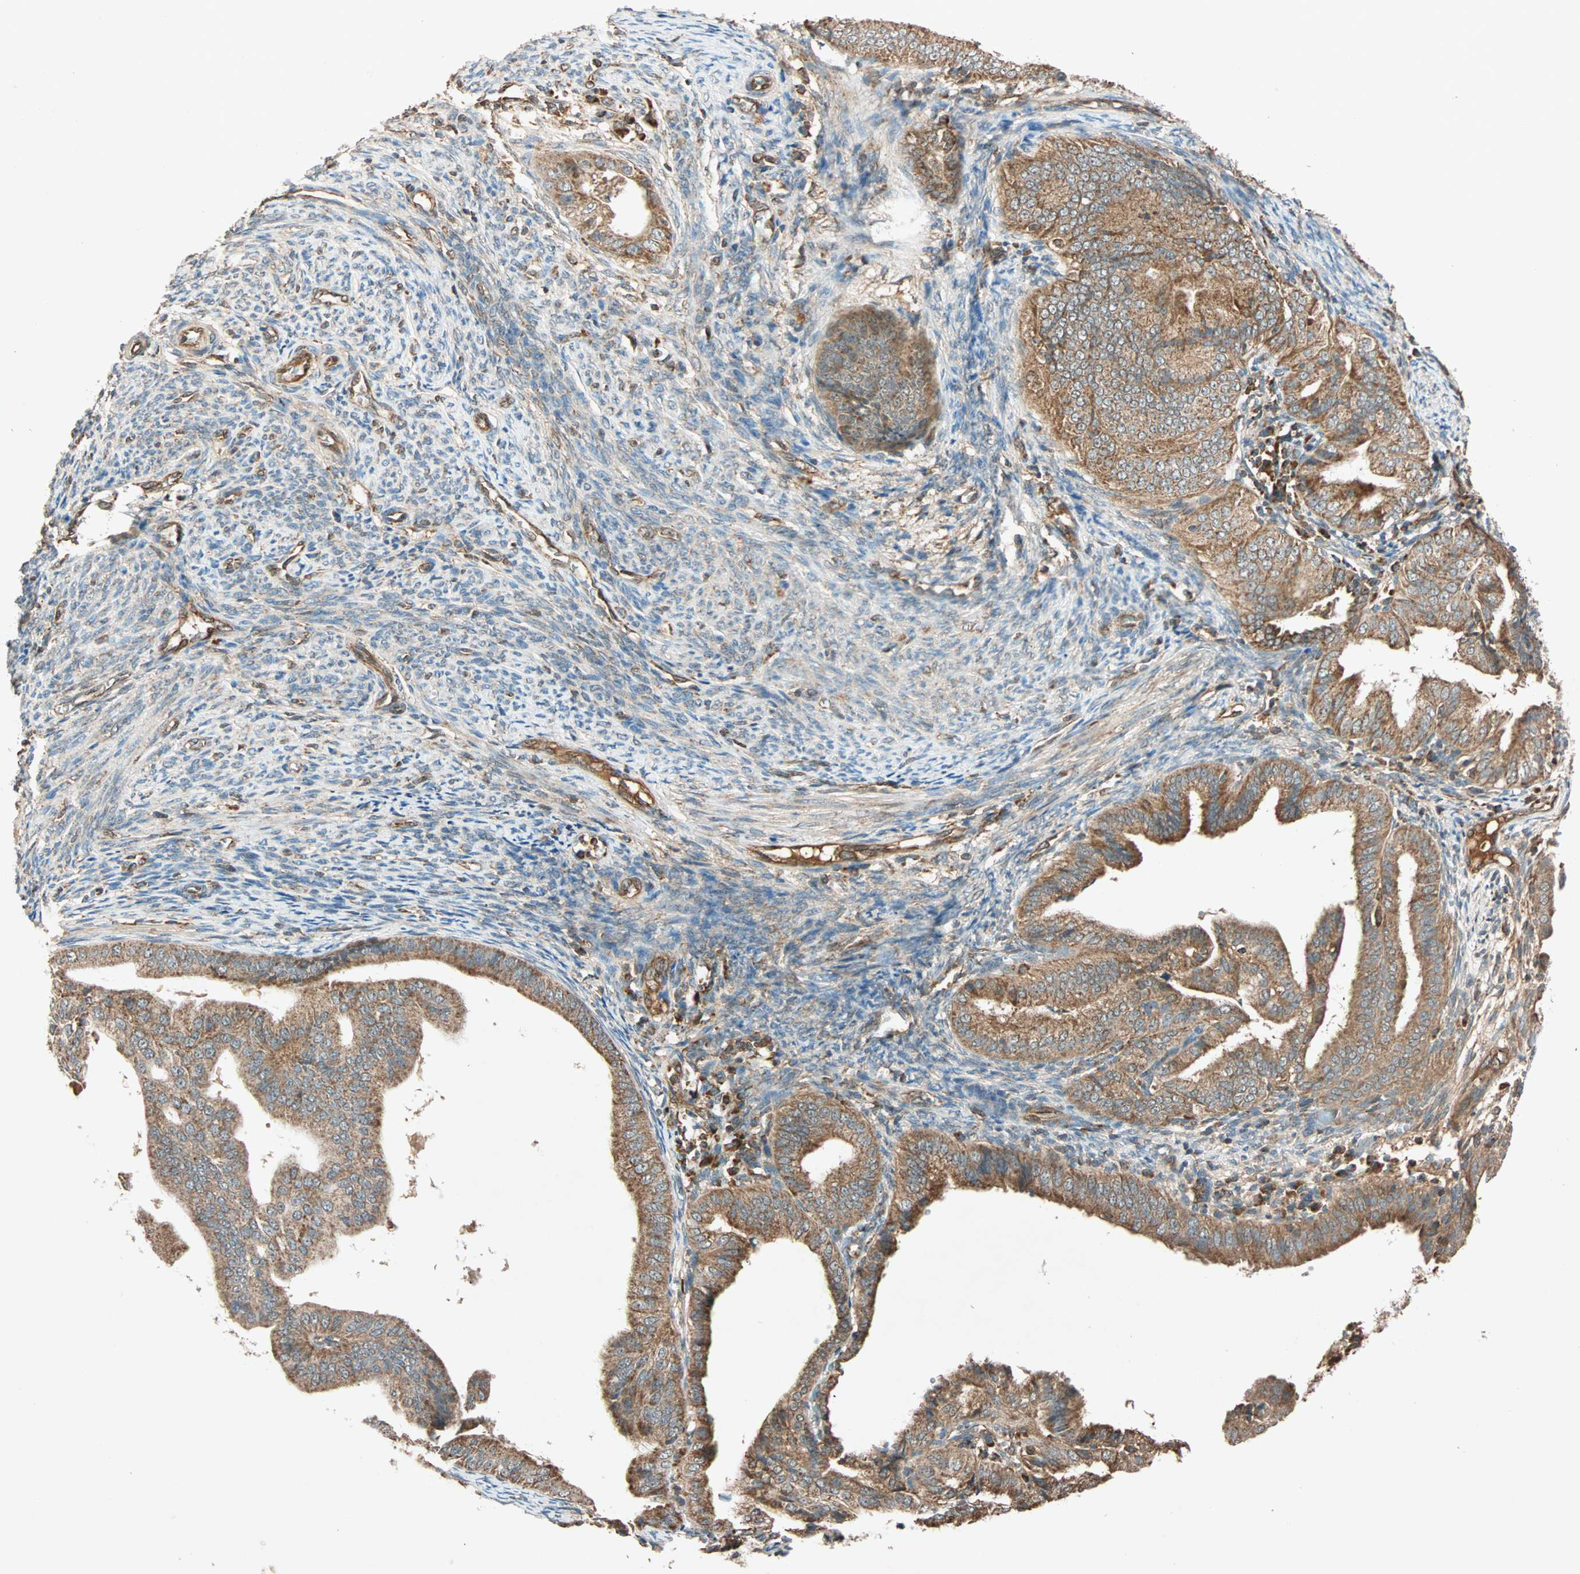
{"staining": {"intensity": "moderate", "quantity": ">75%", "location": "cytoplasmic/membranous"}, "tissue": "endometrial cancer", "cell_type": "Tumor cells", "image_type": "cancer", "snomed": [{"axis": "morphology", "description": "Adenocarcinoma, NOS"}, {"axis": "topography", "description": "Endometrium"}], "caption": "This image shows immunohistochemistry (IHC) staining of human endometrial cancer, with medium moderate cytoplasmic/membranous expression in about >75% of tumor cells.", "gene": "MAPK1", "patient": {"sex": "female", "age": 58}}